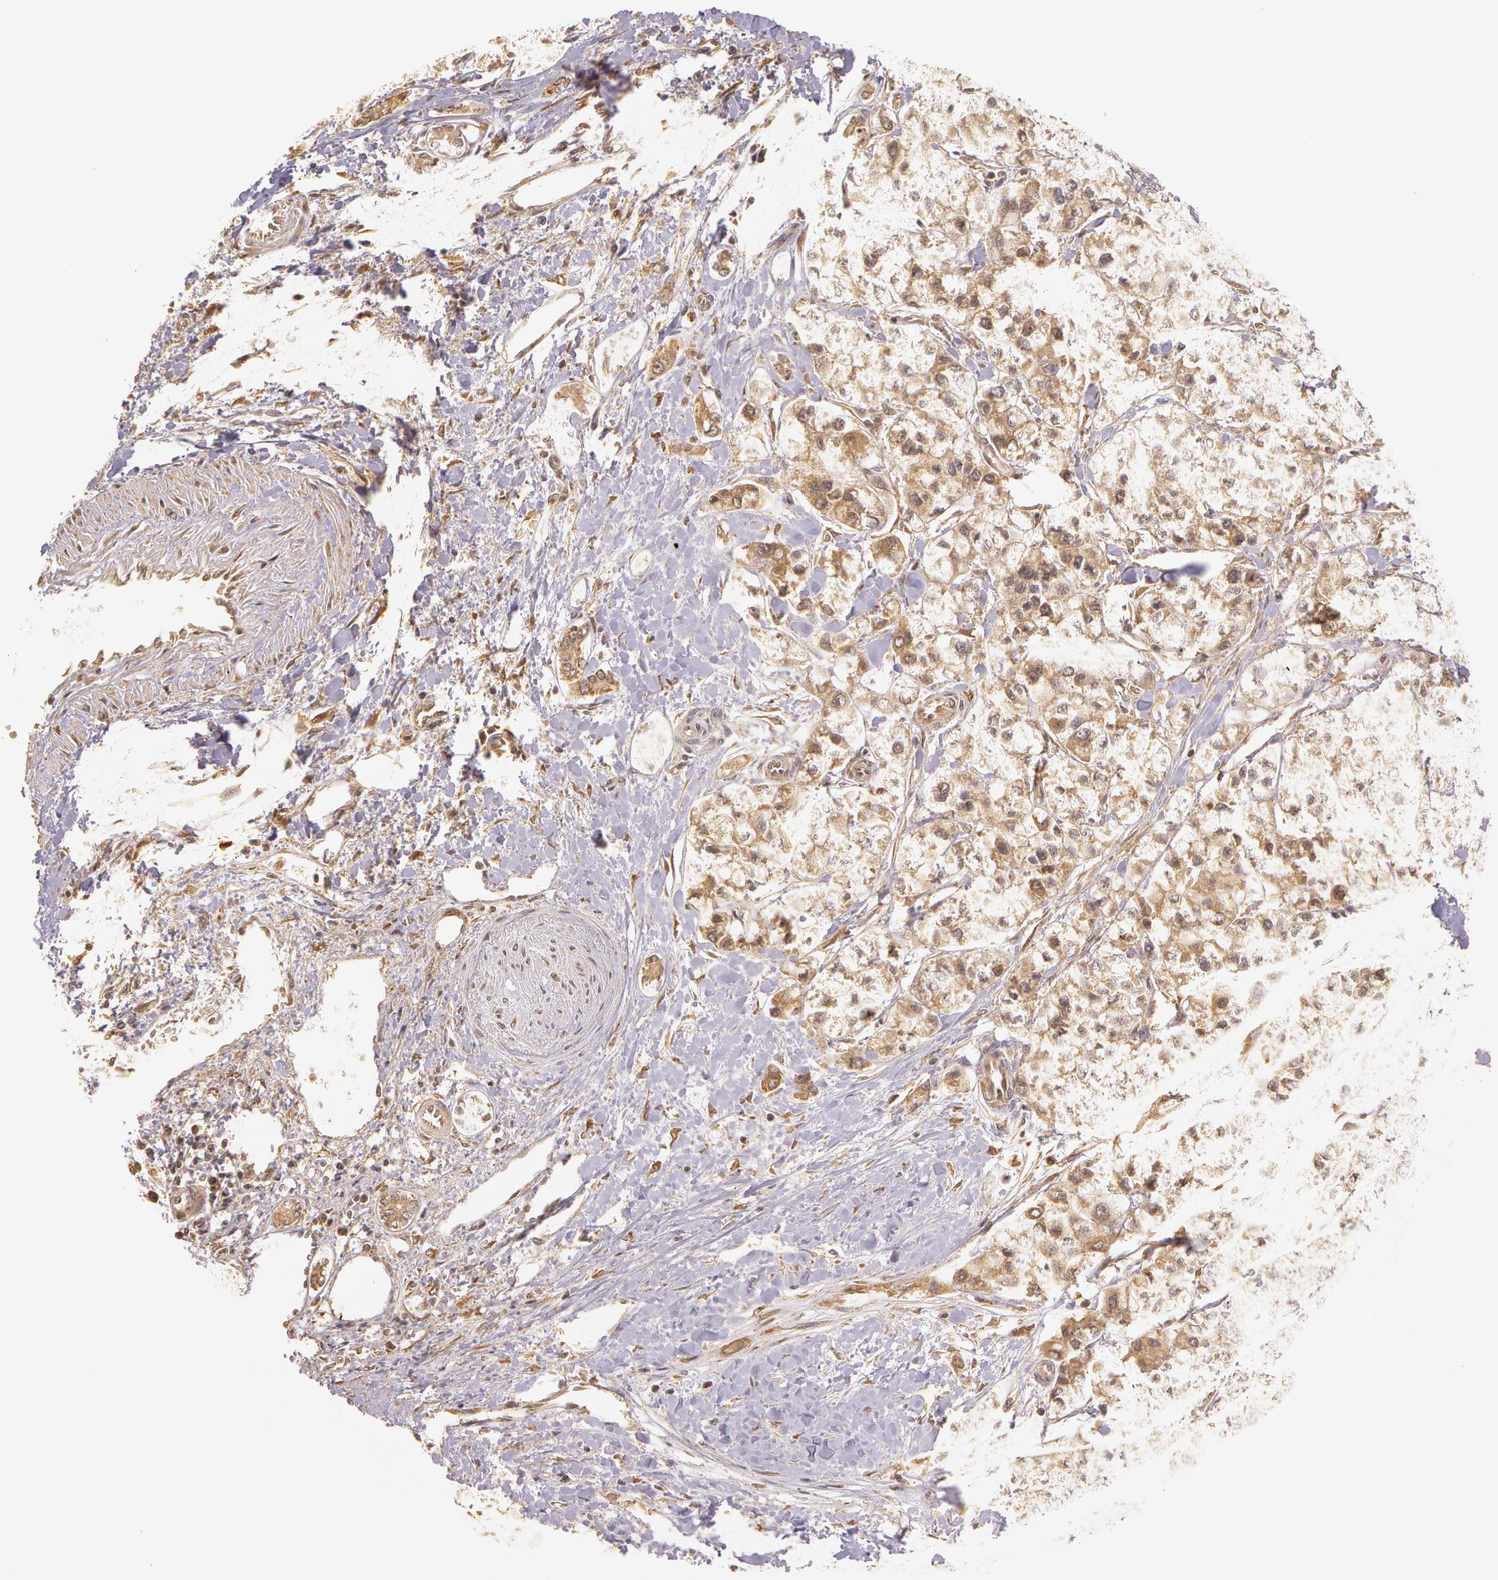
{"staining": {"intensity": "moderate", "quantity": ">75%", "location": "cytoplasmic/membranous"}, "tissue": "liver cancer", "cell_type": "Tumor cells", "image_type": "cancer", "snomed": [{"axis": "morphology", "description": "Carcinoma, Hepatocellular, NOS"}, {"axis": "topography", "description": "Liver"}], "caption": "IHC histopathology image of neoplastic tissue: liver cancer (hepatocellular carcinoma) stained using immunohistochemistry exhibits medium levels of moderate protein expression localized specifically in the cytoplasmic/membranous of tumor cells, appearing as a cytoplasmic/membranous brown color.", "gene": "ASCC2", "patient": {"sex": "female", "age": 85}}